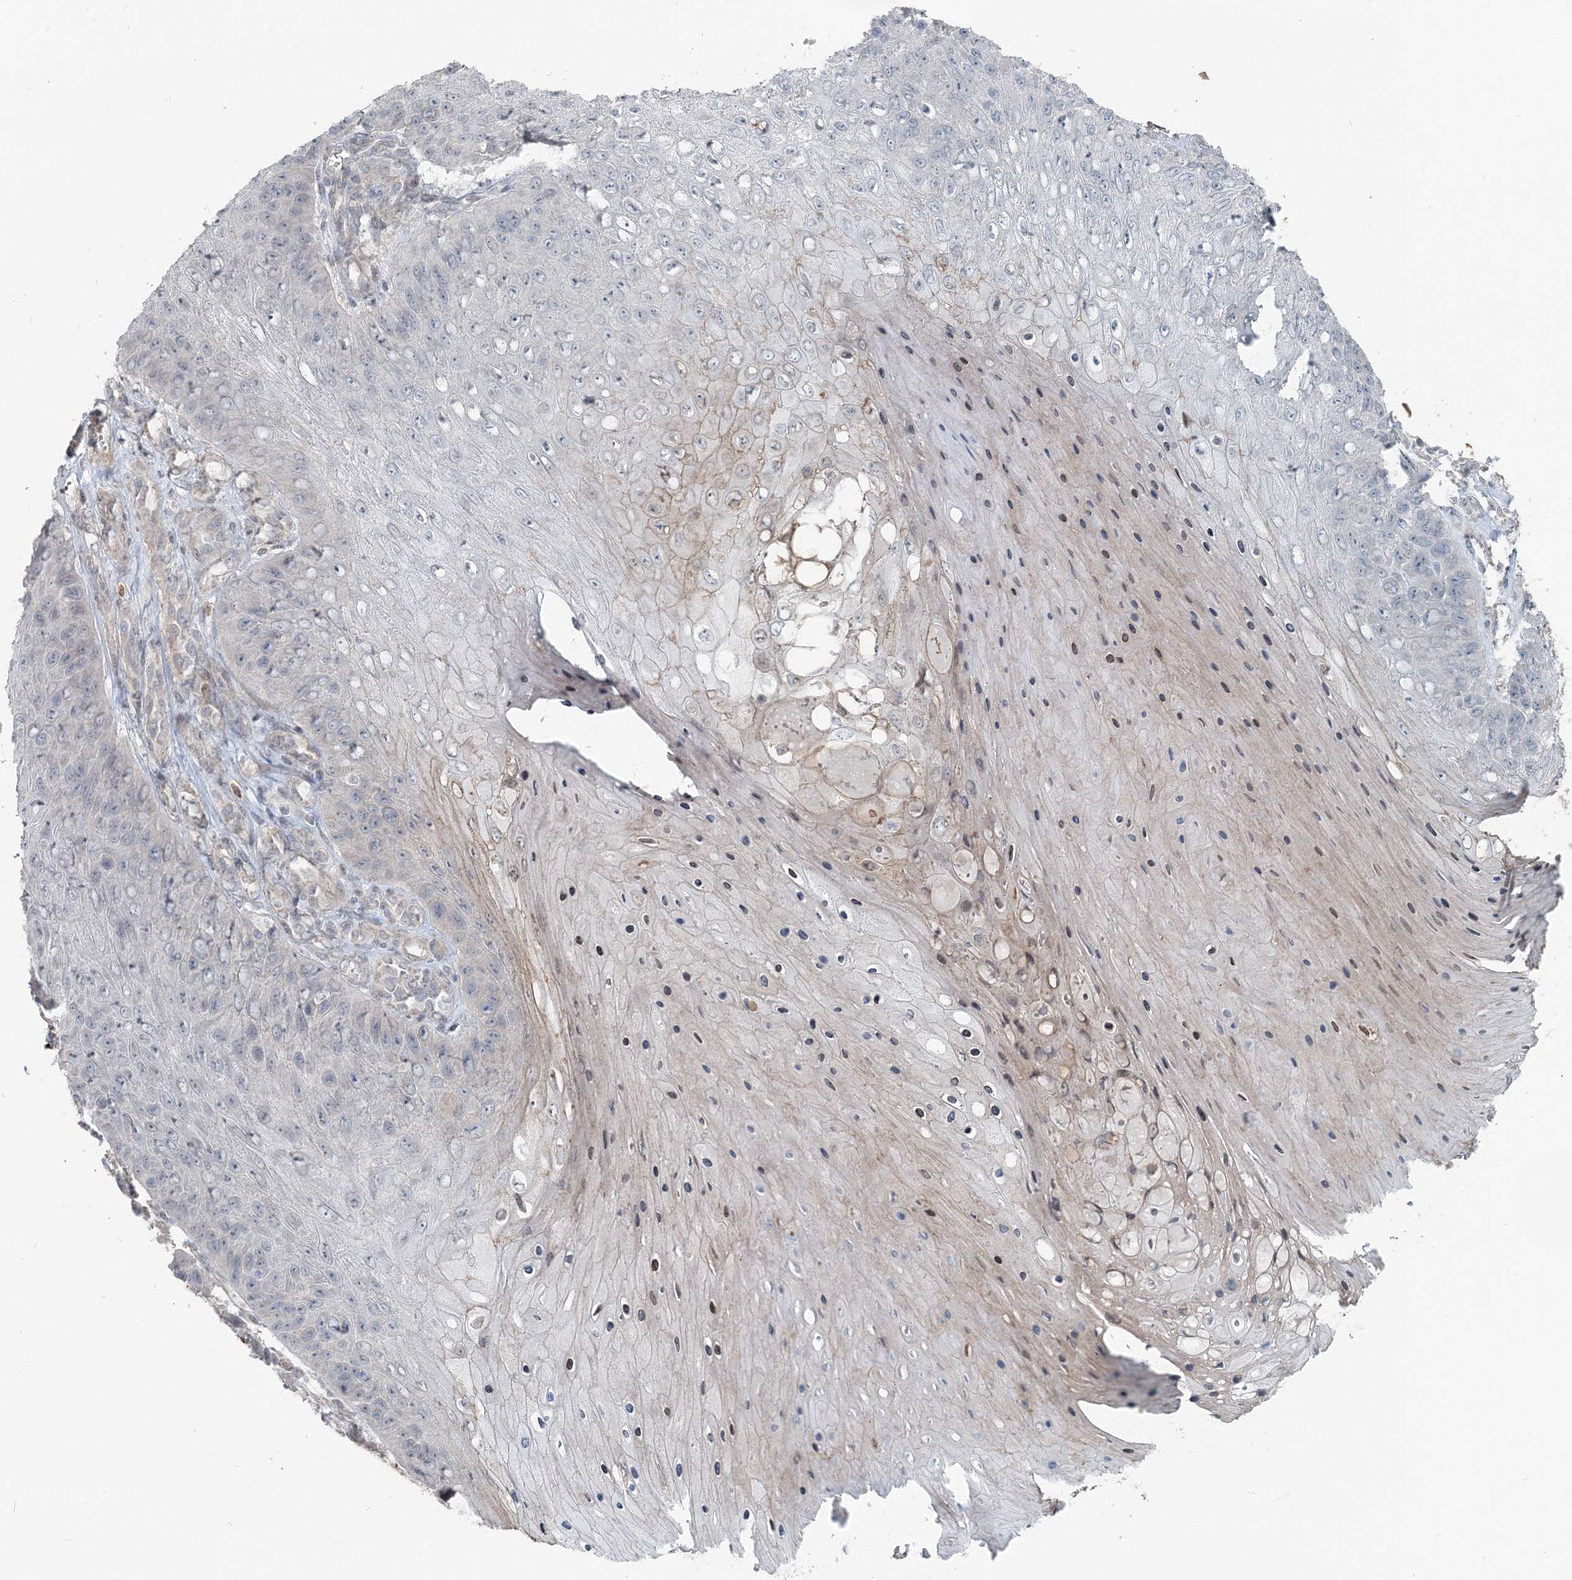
{"staining": {"intensity": "negative", "quantity": "none", "location": "none"}, "tissue": "skin cancer", "cell_type": "Tumor cells", "image_type": "cancer", "snomed": [{"axis": "morphology", "description": "Squamous cell carcinoma, NOS"}, {"axis": "topography", "description": "Skin"}], "caption": "This is an IHC image of human skin cancer (squamous cell carcinoma). There is no expression in tumor cells.", "gene": "FBXL17", "patient": {"sex": "female", "age": 88}}